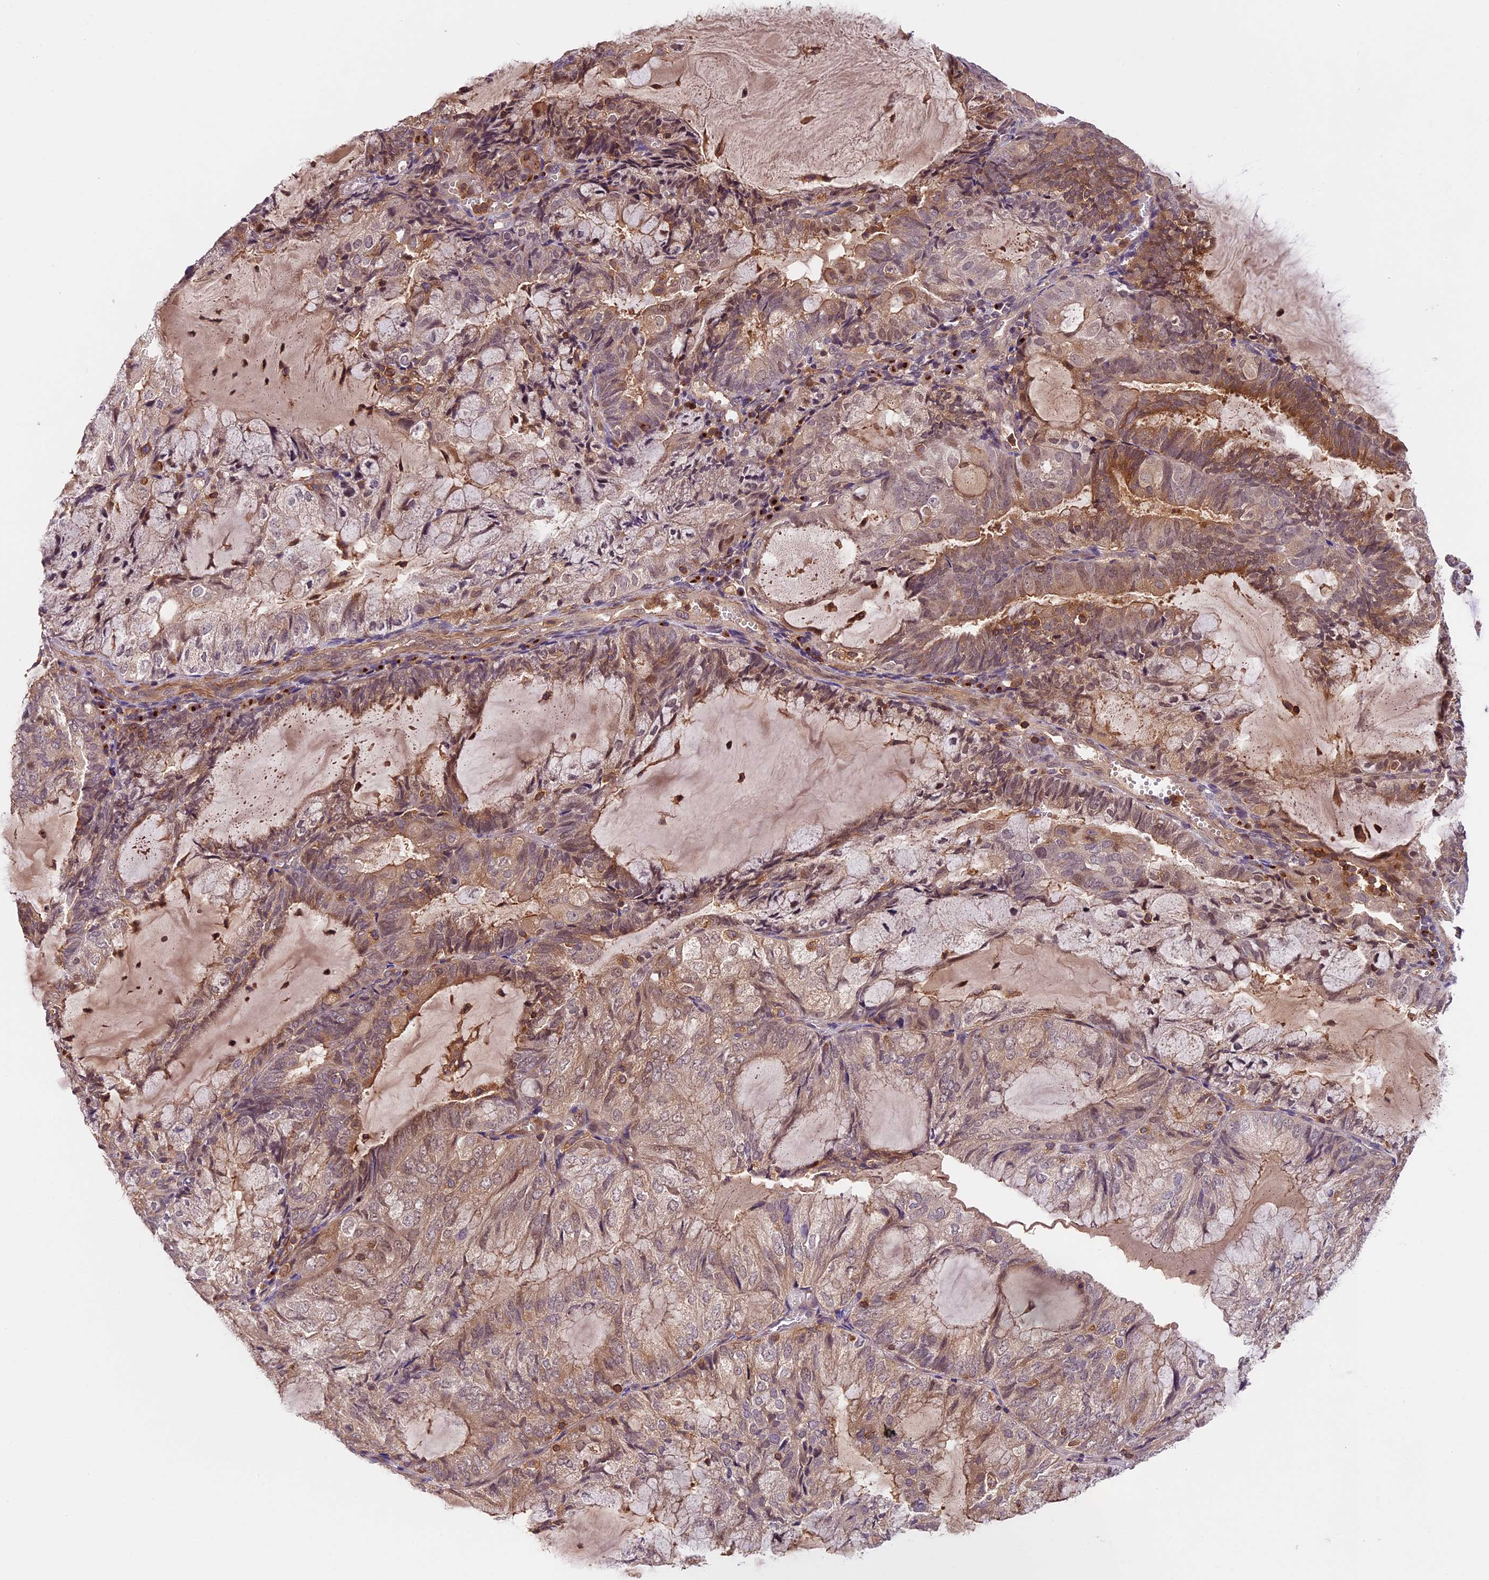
{"staining": {"intensity": "moderate", "quantity": "25%-75%", "location": "cytoplasmic/membranous,nuclear"}, "tissue": "endometrial cancer", "cell_type": "Tumor cells", "image_type": "cancer", "snomed": [{"axis": "morphology", "description": "Adenocarcinoma, NOS"}, {"axis": "topography", "description": "Endometrium"}], "caption": "Endometrial cancer was stained to show a protein in brown. There is medium levels of moderate cytoplasmic/membranous and nuclear staining in about 25%-75% of tumor cells. Immunohistochemistry (ihc) stains the protein in brown and the nuclei are stained blue.", "gene": "TBC1D1", "patient": {"sex": "female", "age": 81}}